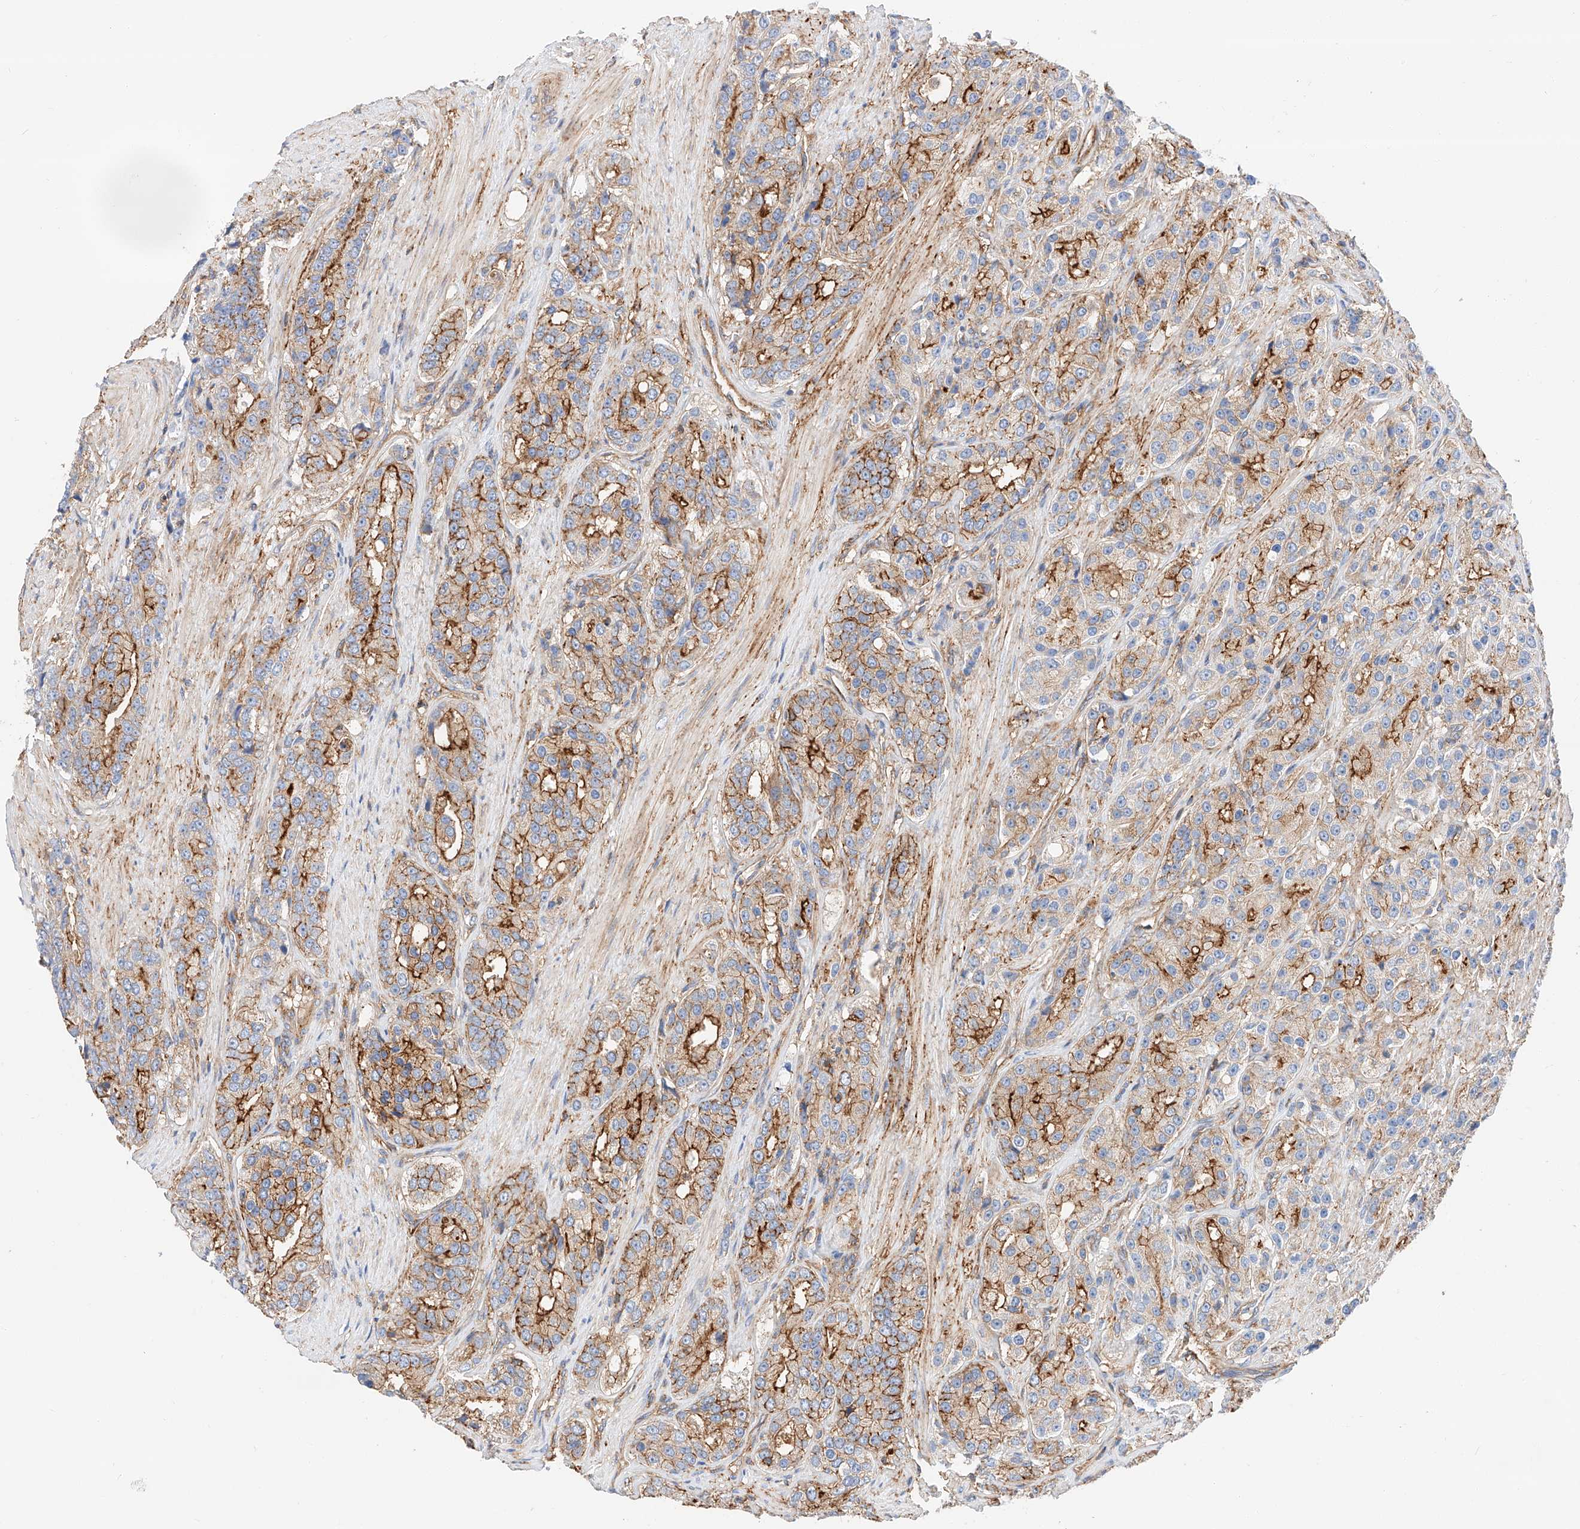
{"staining": {"intensity": "strong", "quantity": "25%-75%", "location": "cytoplasmic/membranous"}, "tissue": "prostate cancer", "cell_type": "Tumor cells", "image_type": "cancer", "snomed": [{"axis": "morphology", "description": "Adenocarcinoma, High grade"}, {"axis": "topography", "description": "Prostate"}], "caption": "An image showing strong cytoplasmic/membranous positivity in about 25%-75% of tumor cells in prostate cancer, as visualized by brown immunohistochemical staining.", "gene": "HAUS4", "patient": {"sex": "male", "age": 60}}